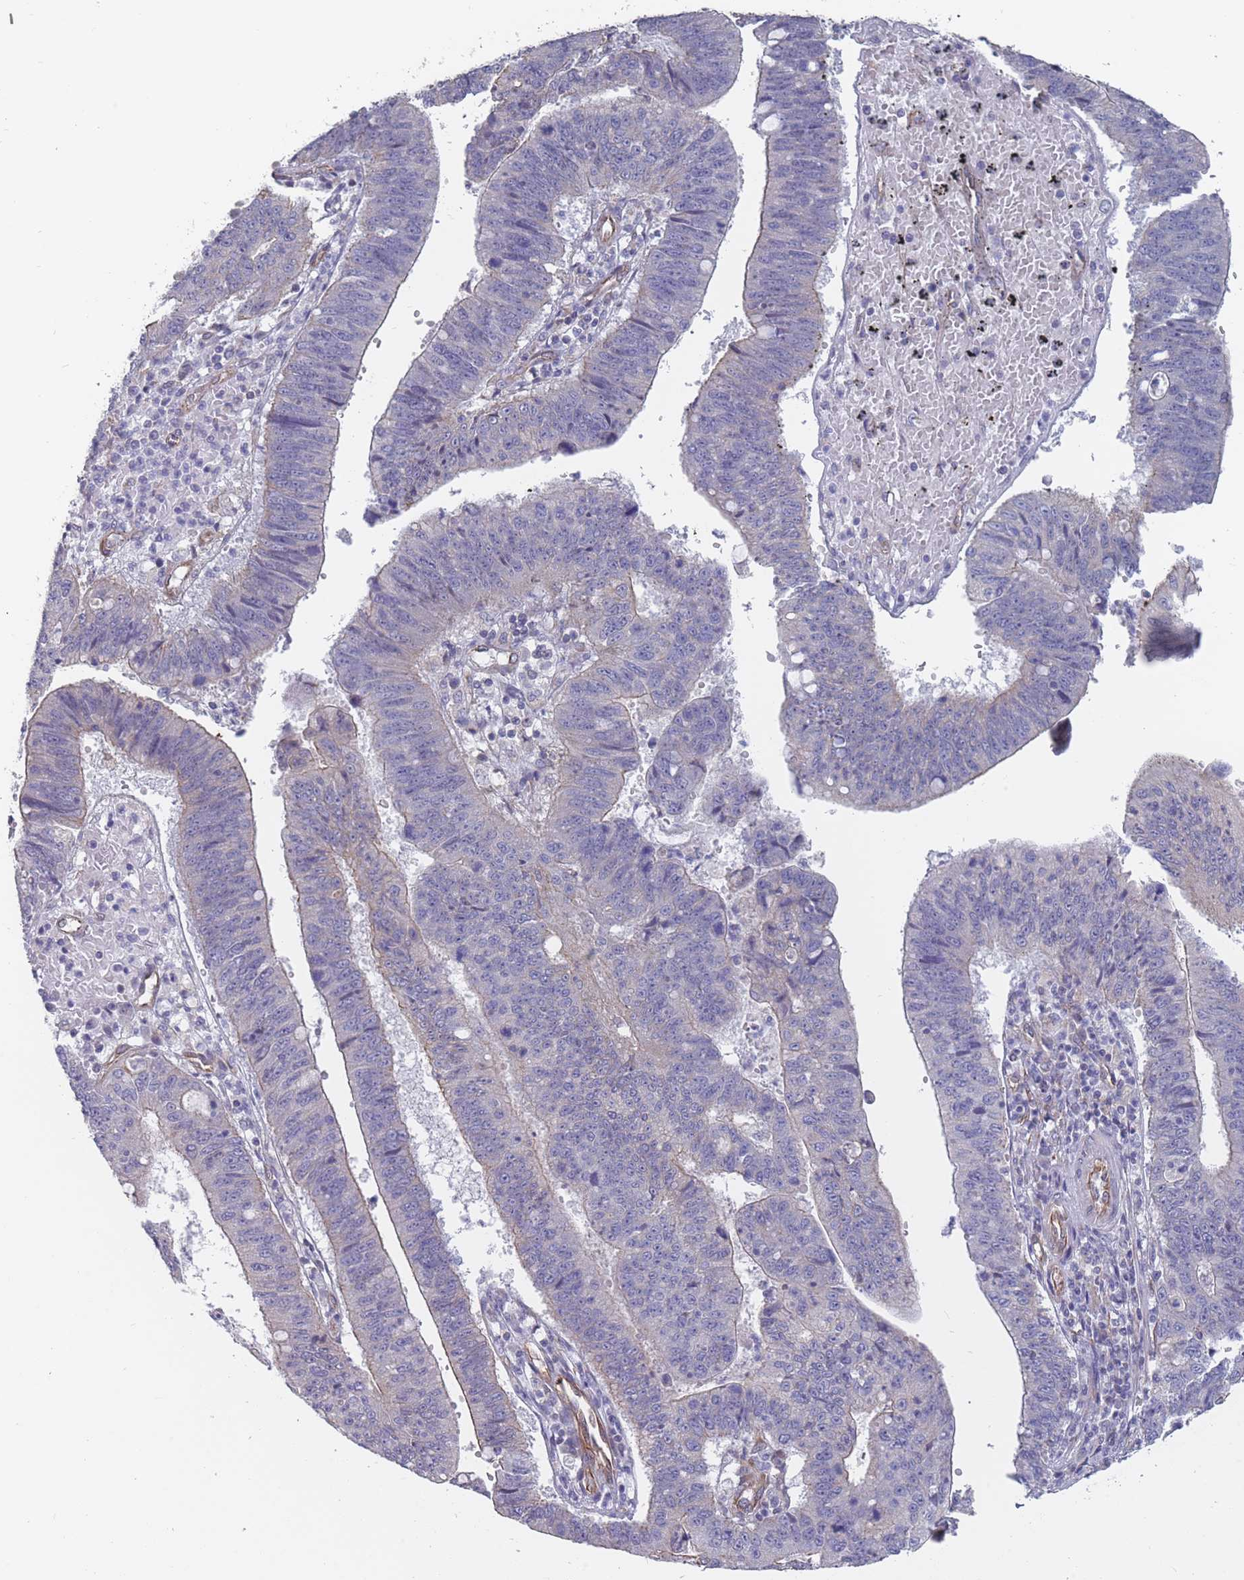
{"staining": {"intensity": "negative", "quantity": "none", "location": "none"}, "tissue": "stomach cancer", "cell_type": "Tumor cells", "image_type": "cancer", "snomed": [{"axis": "morphology", "description": "Adenocarcinoma, NOS"}, {"axis": "topography", "description": "Stomach"}], "caption": "This is an immunohistochemistry photomicrograph of stomach adenocarcinoma. There is no positivity in tumor cells.", "gene": "SLC1A6", "patient": {"sex": "male", "age": 59}}